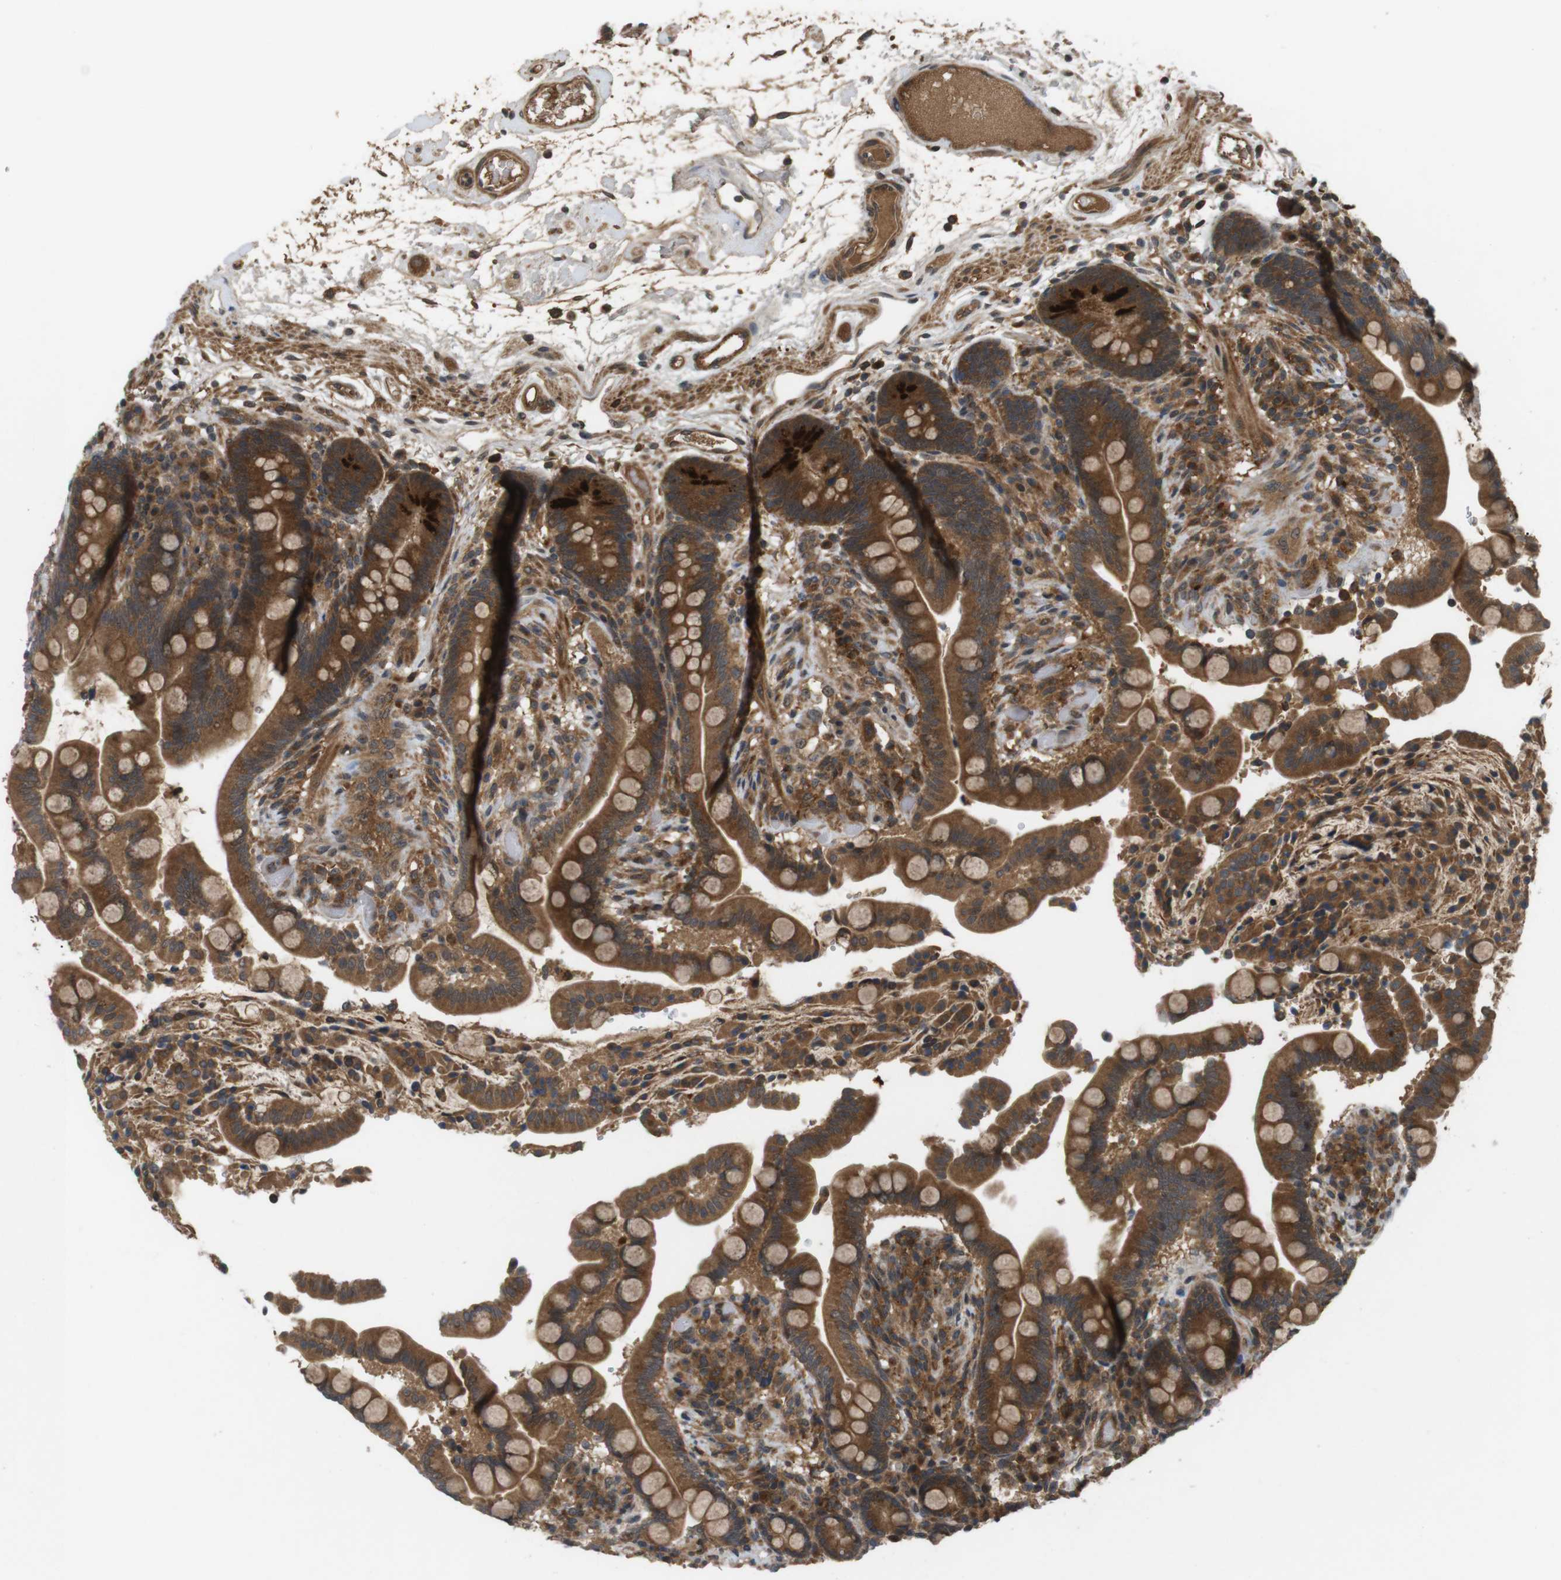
{"staining": {"intensity": "moderate", "quantity": ">75%", "location": "cytoplasmic/membranous"}, "tissue": "colon", "cell_type": "Endothelial cells", "image_type": "normal", "snomed": [{"axis": "morphology", "description": "Normal tissue, NOS"}, {"axis": "topography", "description": "Colon"}], "caption": "The micrograph shows staining of normal colon, revealing moderate cytoplasmic/membranous protein expression (brown color) within endothelial cells.", "gene": "NFKBIE", "patient": {"sex": "male", "age": 73}}